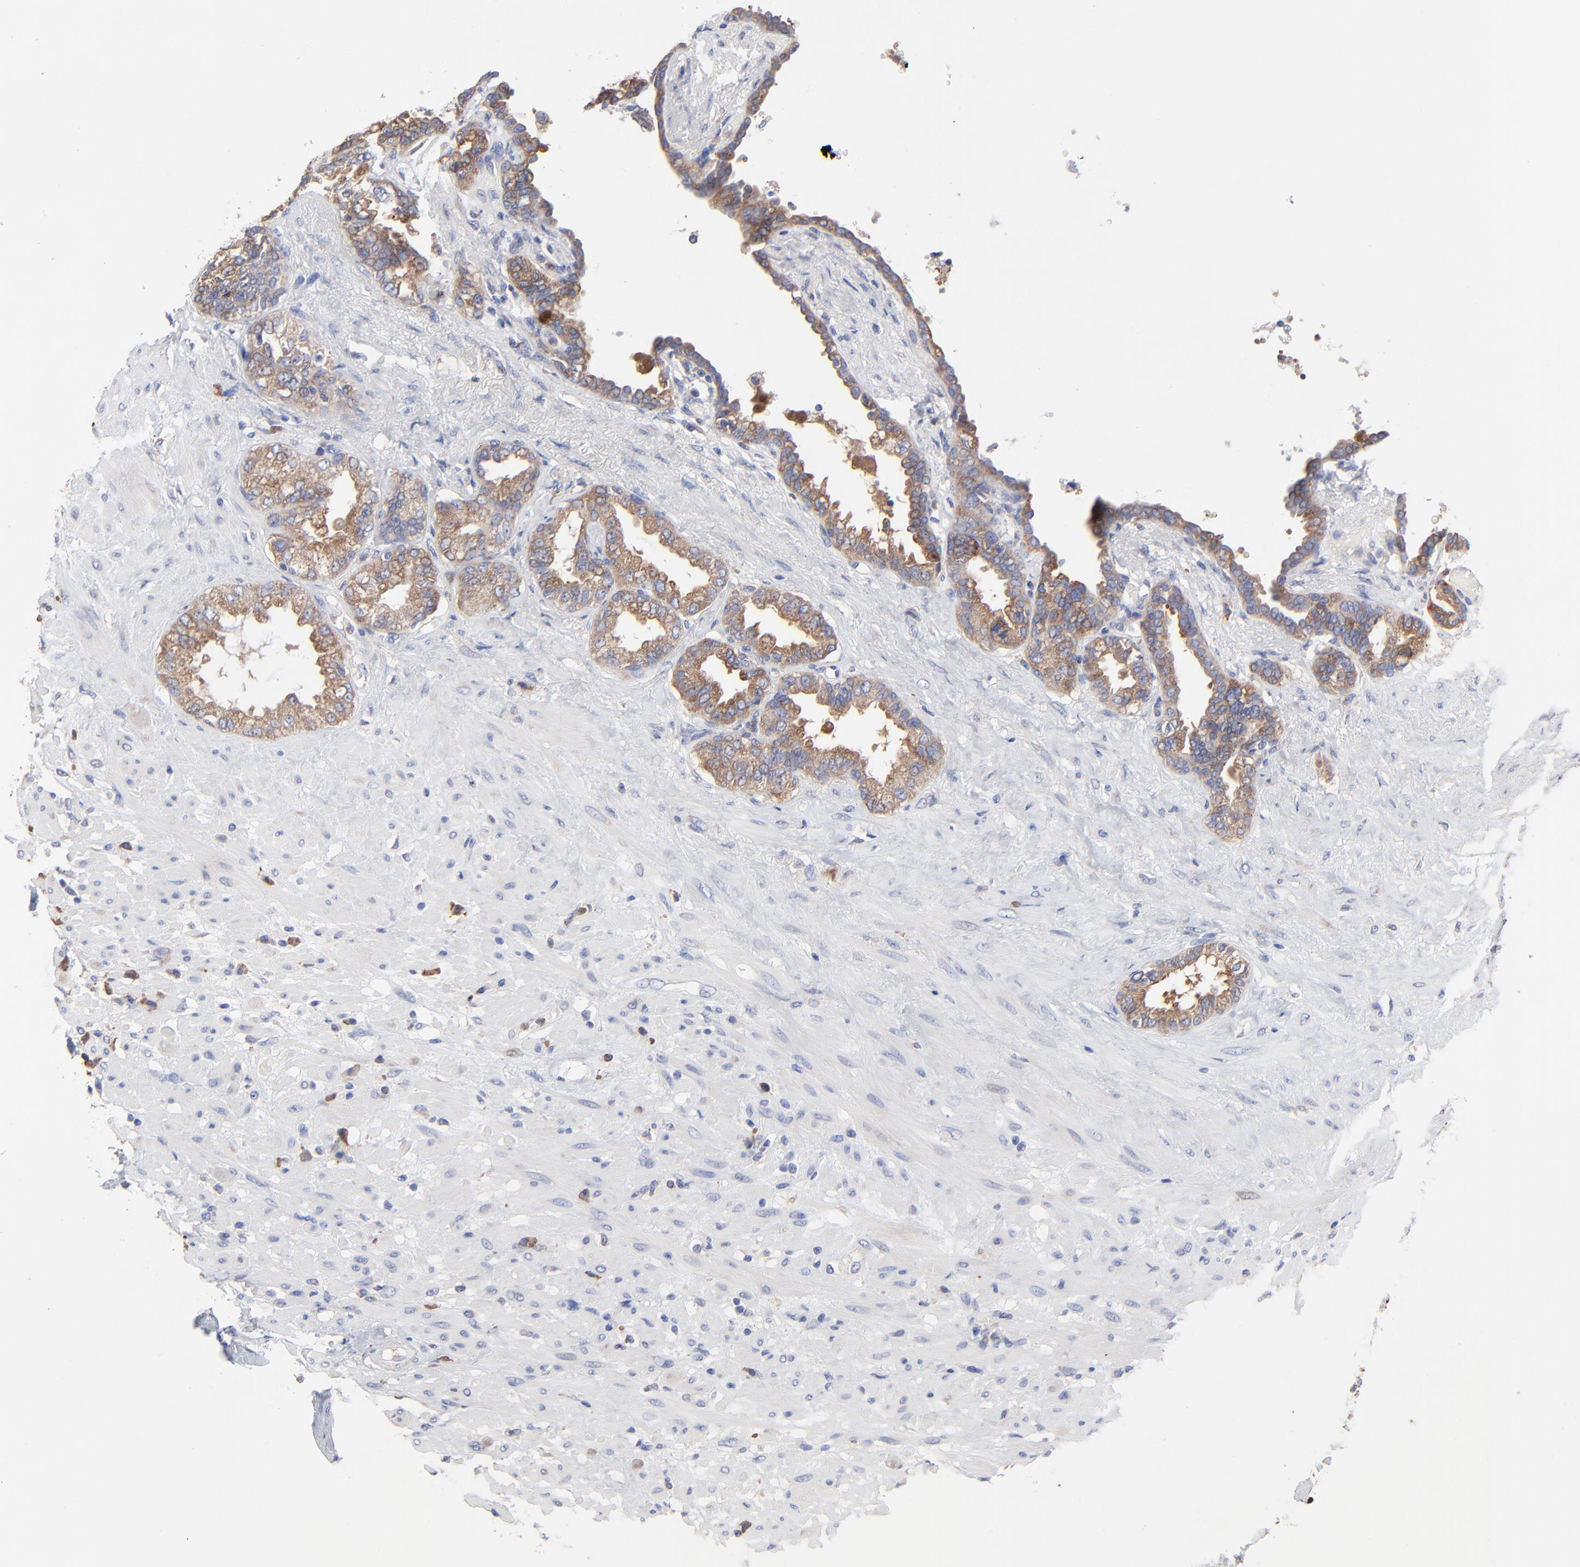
{"staining": {"intensity": "moderate", "quantity": ">75%", "location": "cytoplasmic/membranous"}, "tissue": "seminal vesicle", "cell_type": "Glandular cells", "image_type": "normal", "snomed": [{"axis": "morphology", "description": "Normal tissue, NOS"}, {"axis": "topography", "description": "Seminal veicle"}], "caption": "Seminal vesicle stained with DAB (3,3'-diaminobenzidine) IHC demonstrates medium levels of moderate cytoplasmic/membranous positivity in approximately >75% of glandular cells.", "gene": "PPFIBP2", "patient": {"sex": "male", "age": 61}}